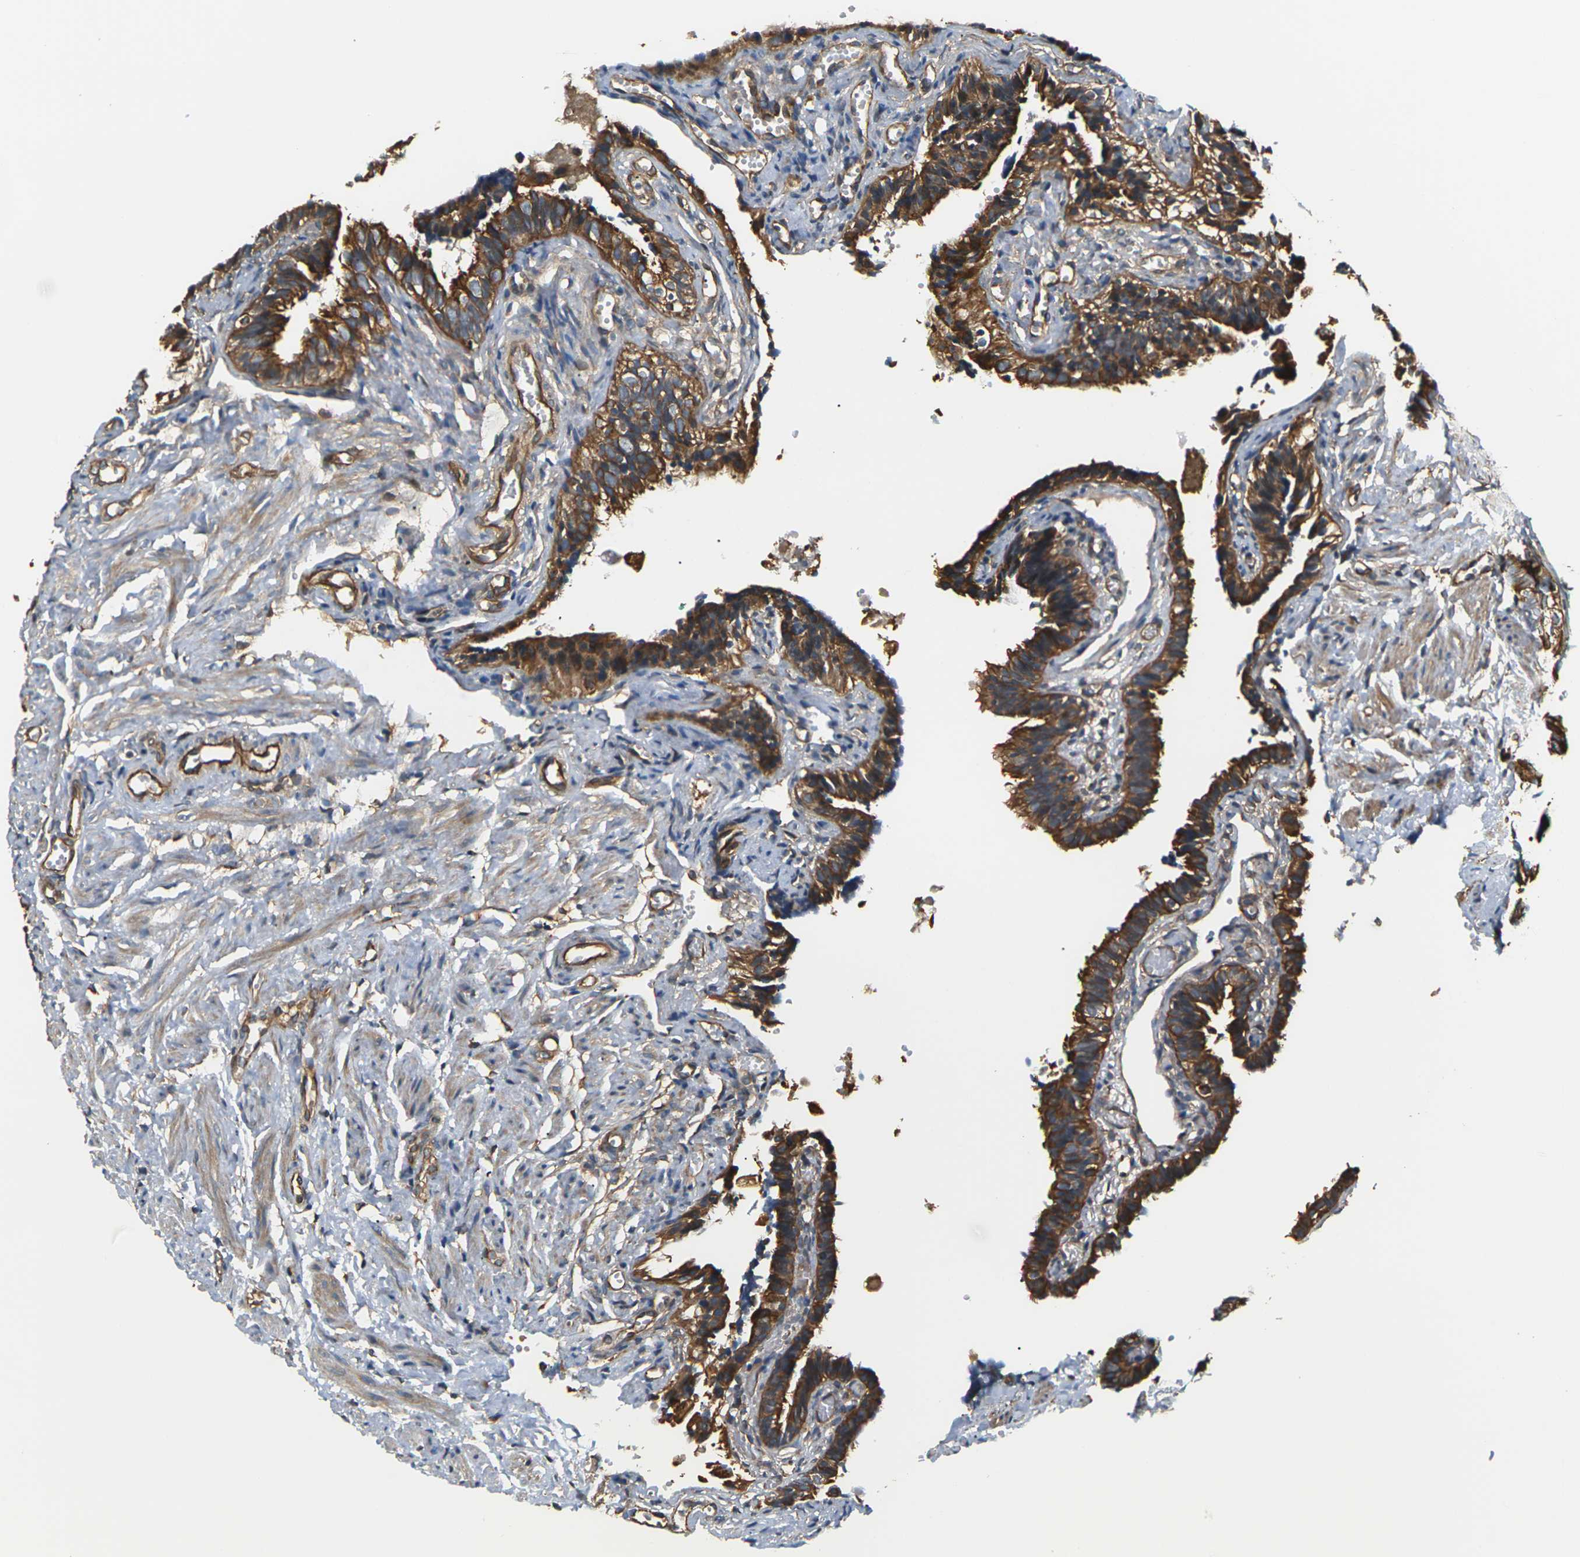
{"staining": {"intensity": "strong", "quantity": ">75%", "location": "cytoplasmic/membranous"}, "tissue": "fallopian tube", "cell_type": "Glandular cells", "image_type": "normal", "snomed": [{"axis": "morphology", "description": "Normal tissue, NOS"}, {"axis": "topography", "description": "Fallopian tube"}], "caption": "Brown immunohistochemical staining in benign fallopian tube reveals strong cytoplasmic/membranous staining in approximately >75% of glandular cells. The protein is stained brown, and the nuclei are stained in blue (DAB IHC with brightfield microscopy, high magnification).", "gene": "PCDHB4", "patient": {"sex": "female", "age": 46}}